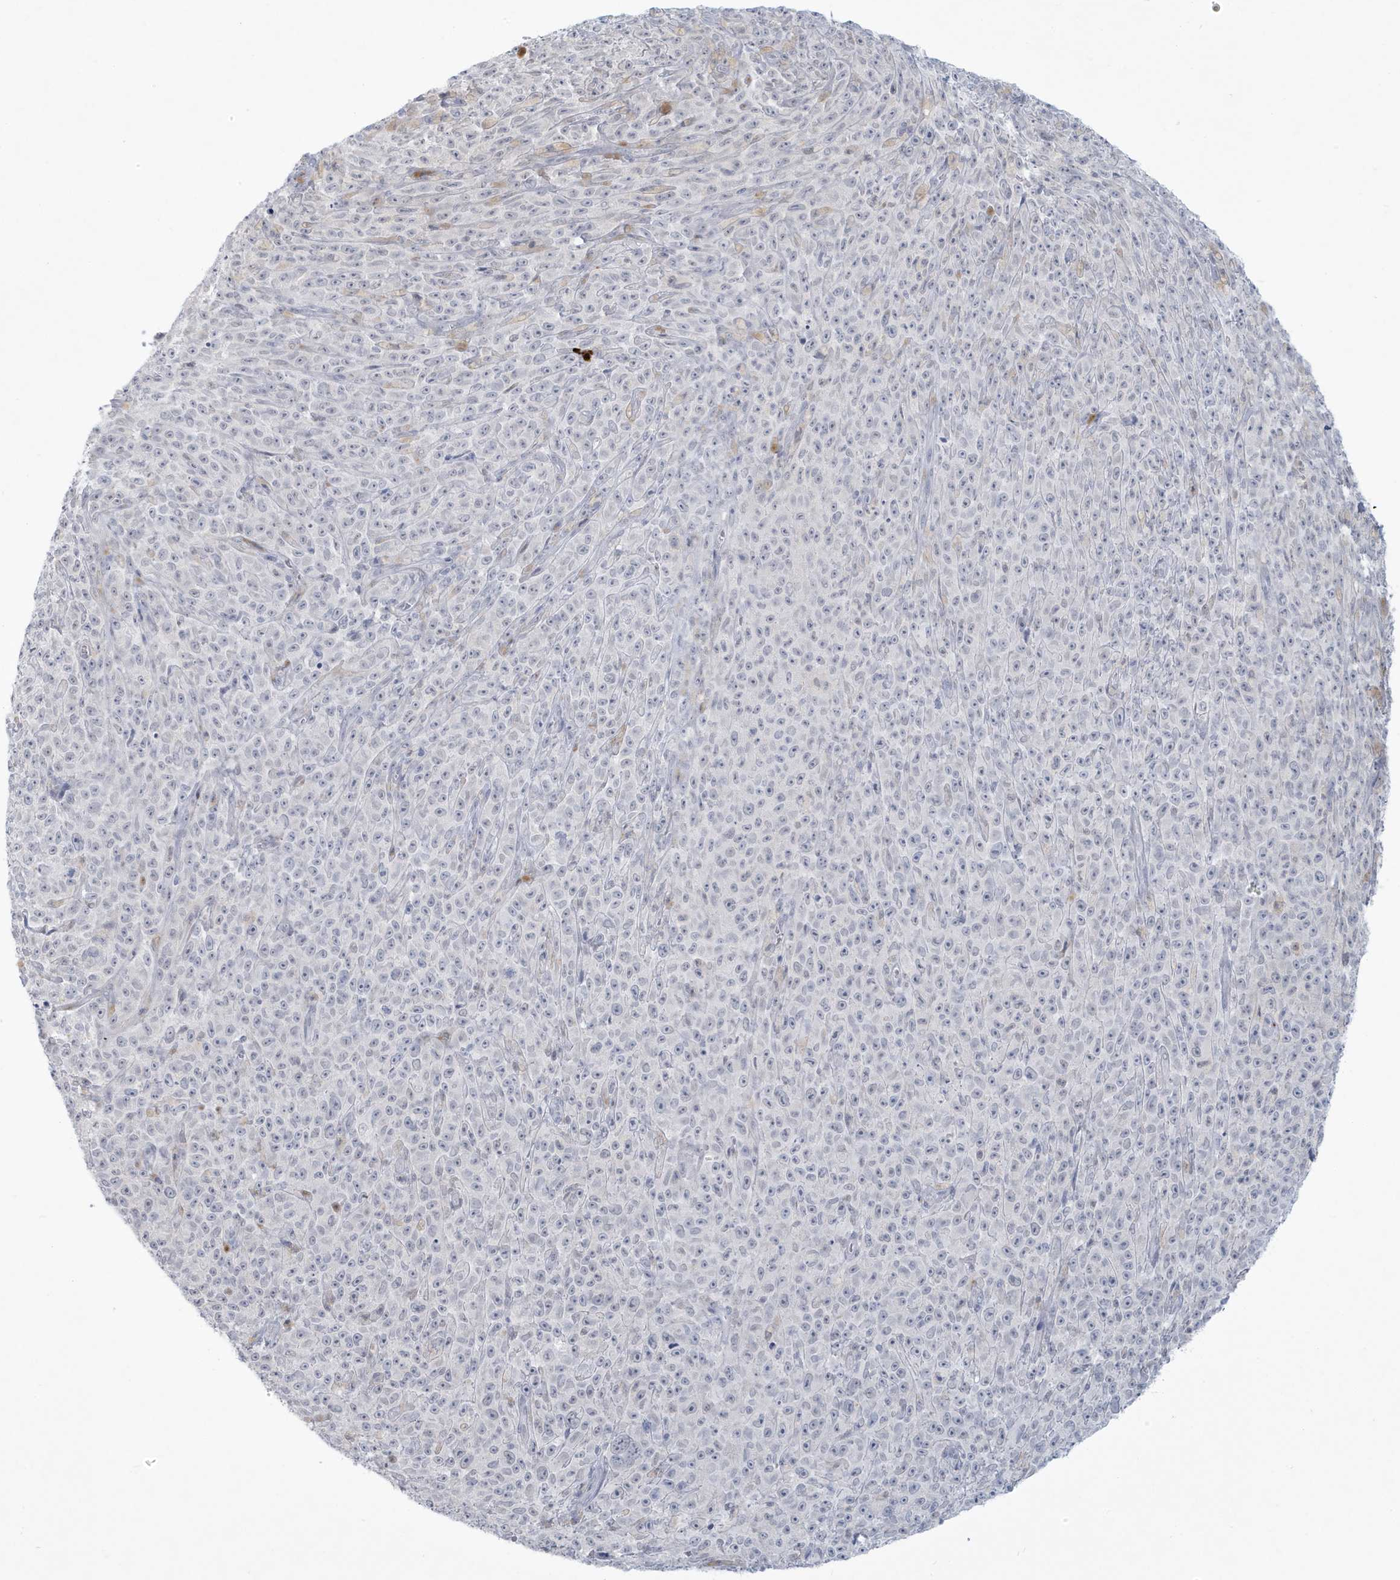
{"staining": {"intensity": "negative", "quantity": "none", "location": "none"}, "tissue": "melanoma", "cell_type": "Tumor cells", "image_type": "cancer", "snomed": [{"axis": "morphology", "description": "Malignant melanoma, NOS"}, {"axis": "topography", "description": "Skin"}], "caption": "A high-resolution photomicrograph shows immunohistochemistry (IHC) staining of melanoma, which displays no significant expression in tumor cells.", "gene": "HERC6", "patient": {"sex": "female", "age": 82}}